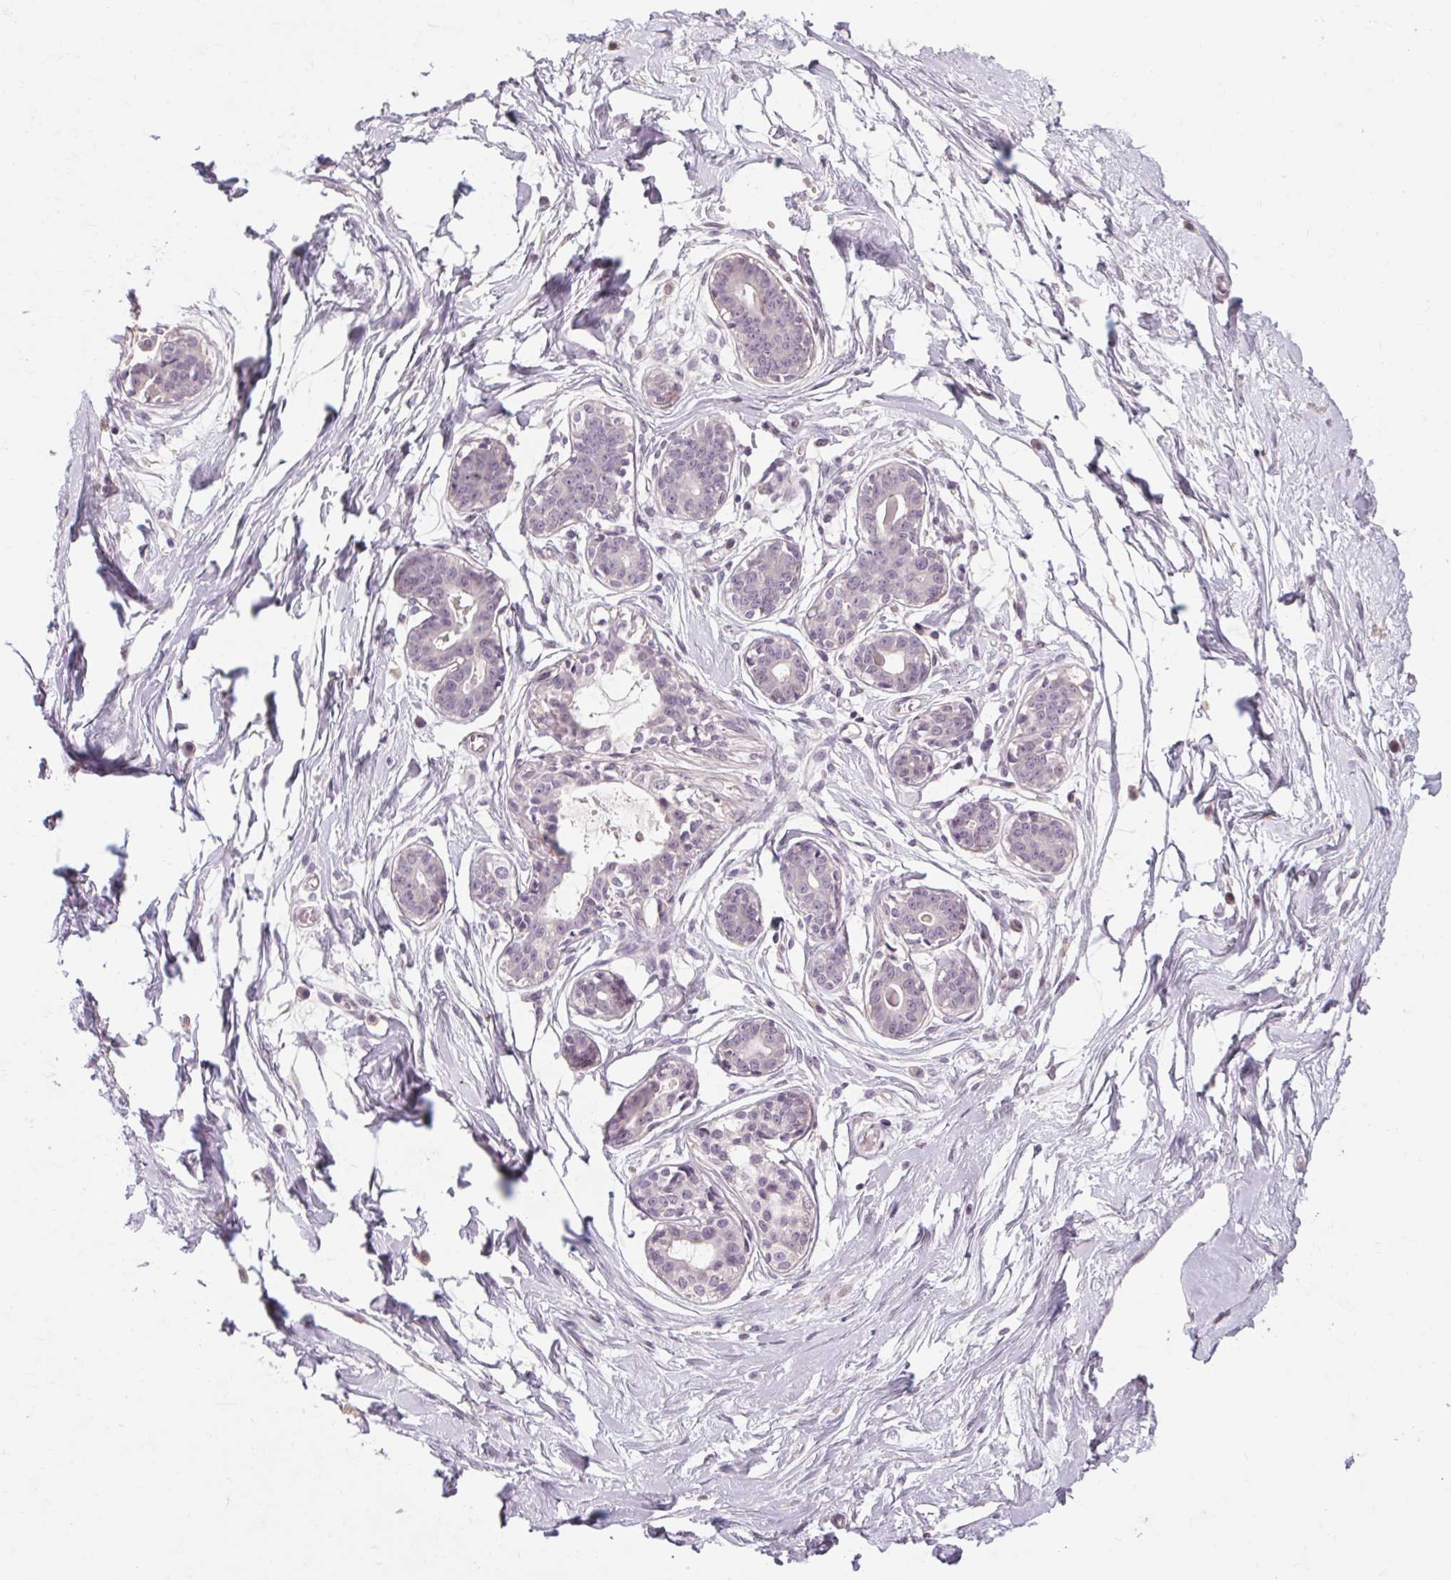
{"staining": {"intensity": "negative", "quantity": "none", "location": "none"}, "tissue": "breast", "cell_type": "Adipocytes", "image_type": "normal", "snomed": [{"axis": "morphology", "description": "Normal tissue, NOS"}, {"axis": "topography", "description": "Breast"}], "caption": "A histopathology image of breast stained for a protein demonstrates no brown staining in adipocytes. (IHC, brightfield microscopy, high magnification).", "gene": "POMC", "patient": {"sex": "female", "age": 45}}